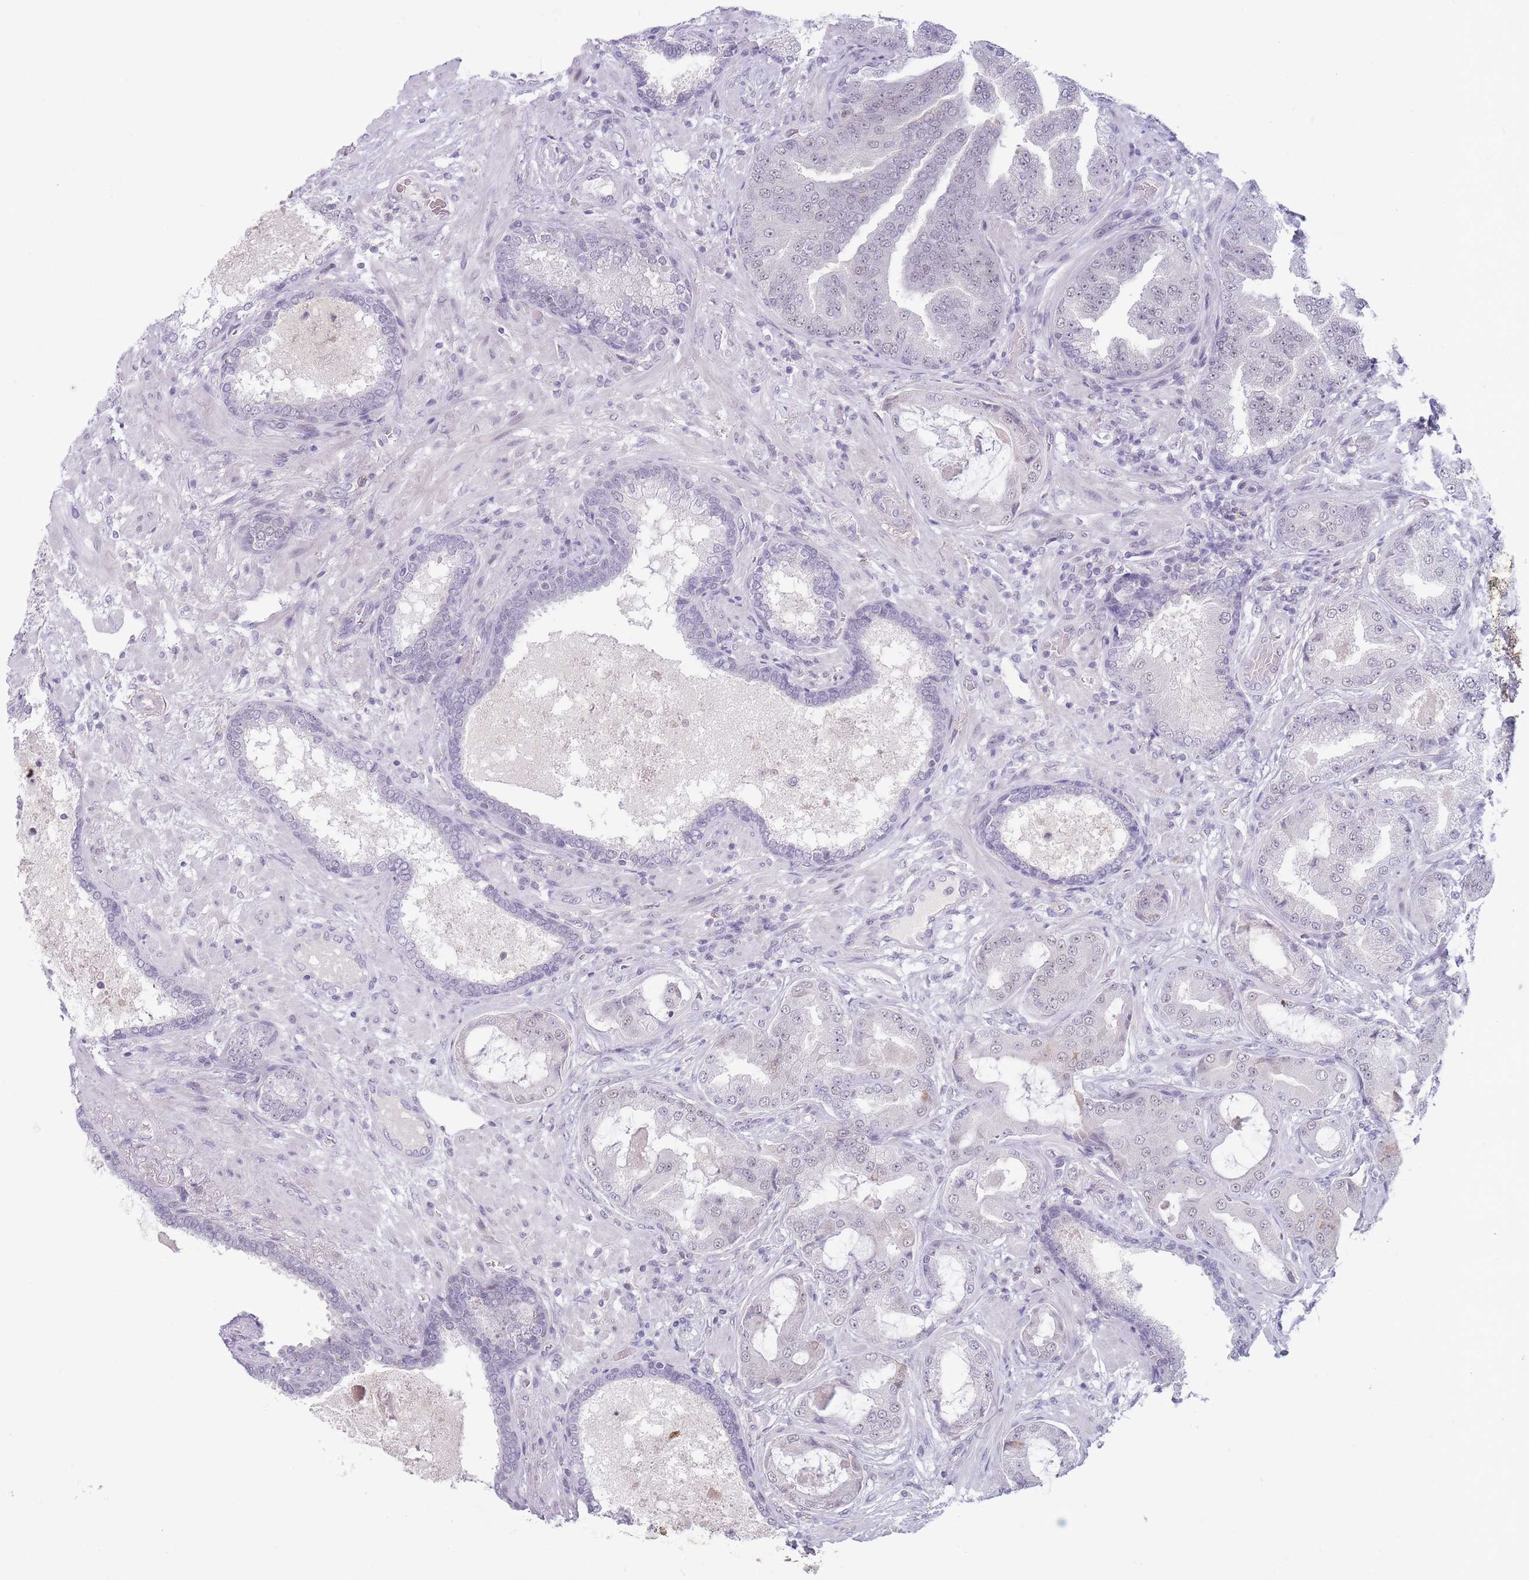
{"staining": {"intensity": "negative", "quantity": "none", "location": "none"}, "tissue": "prostate cancer", "cell_type": "Tumor cells", "image_type": "cancer", "snomed": [{"axis": "morphology", "description": "Adenocarcinoma, High grade"}, {"axis": "topography", "description": "Prostate"}], "caption": "This is a histopathology image of immunohistochemistry (IHC) staining of prostate high-grade adenocarcinoma, which shows no expression in tumor cells.", "gene": "ARID3B", "patient": {"sex": "male", "age": 68}}